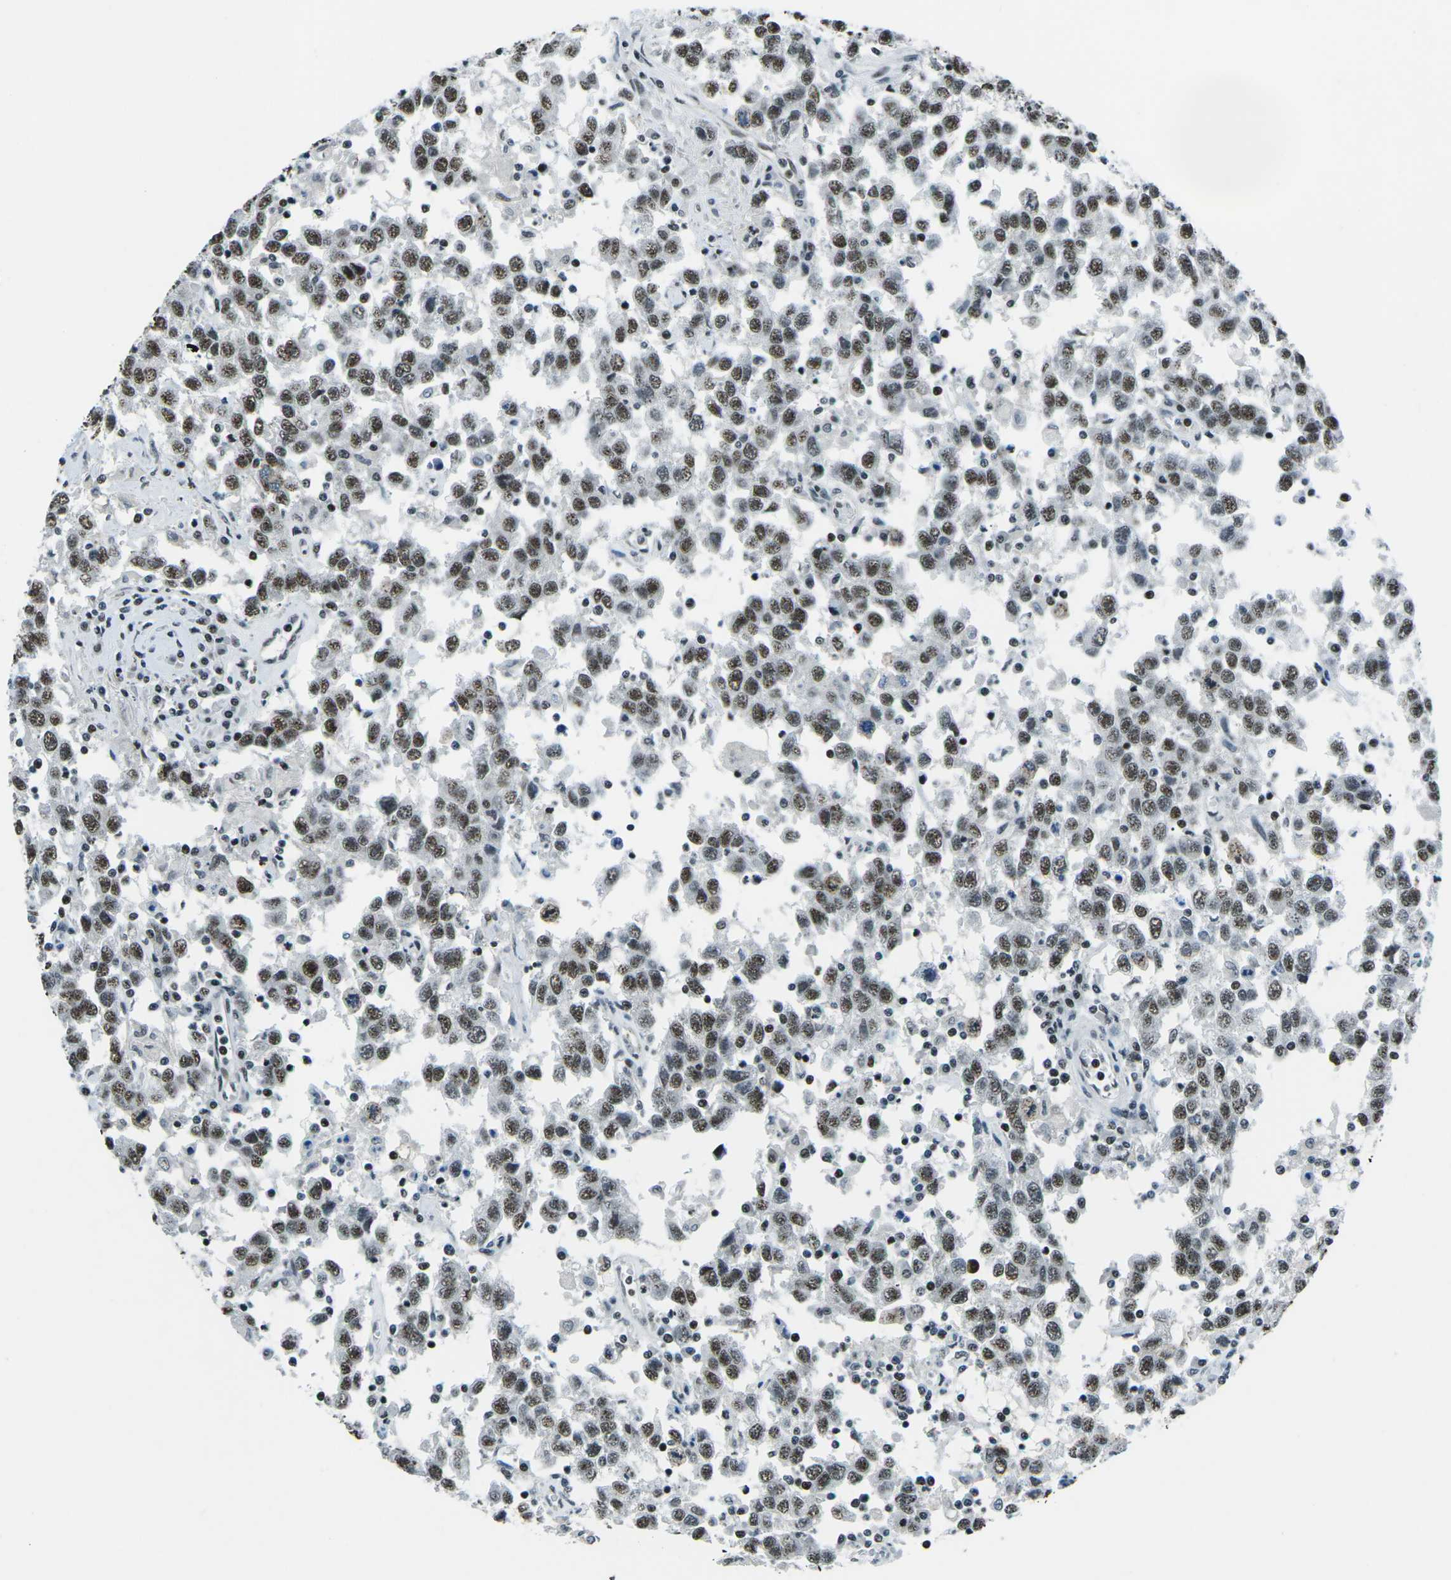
{"staining": {"intensity": "moderate", "quantity": ">75%", "location": "nuclear"}, "tissue": "testis cancer", "cell_type": "Tumor cells", "image_type": "cancer", "snomed": [{"axis": "morphology", "description": "Seminoma, NOS"}, {"axis": "topography", "description": "Testis"}], "caption": "Immunohistochemistry (IHC) of testis cancer shows medium levels of moderate nuclear expression in approximately >75% of tumor cells.", "gene": "RBL2", "patient": {"sex": "male", "age": 41}}